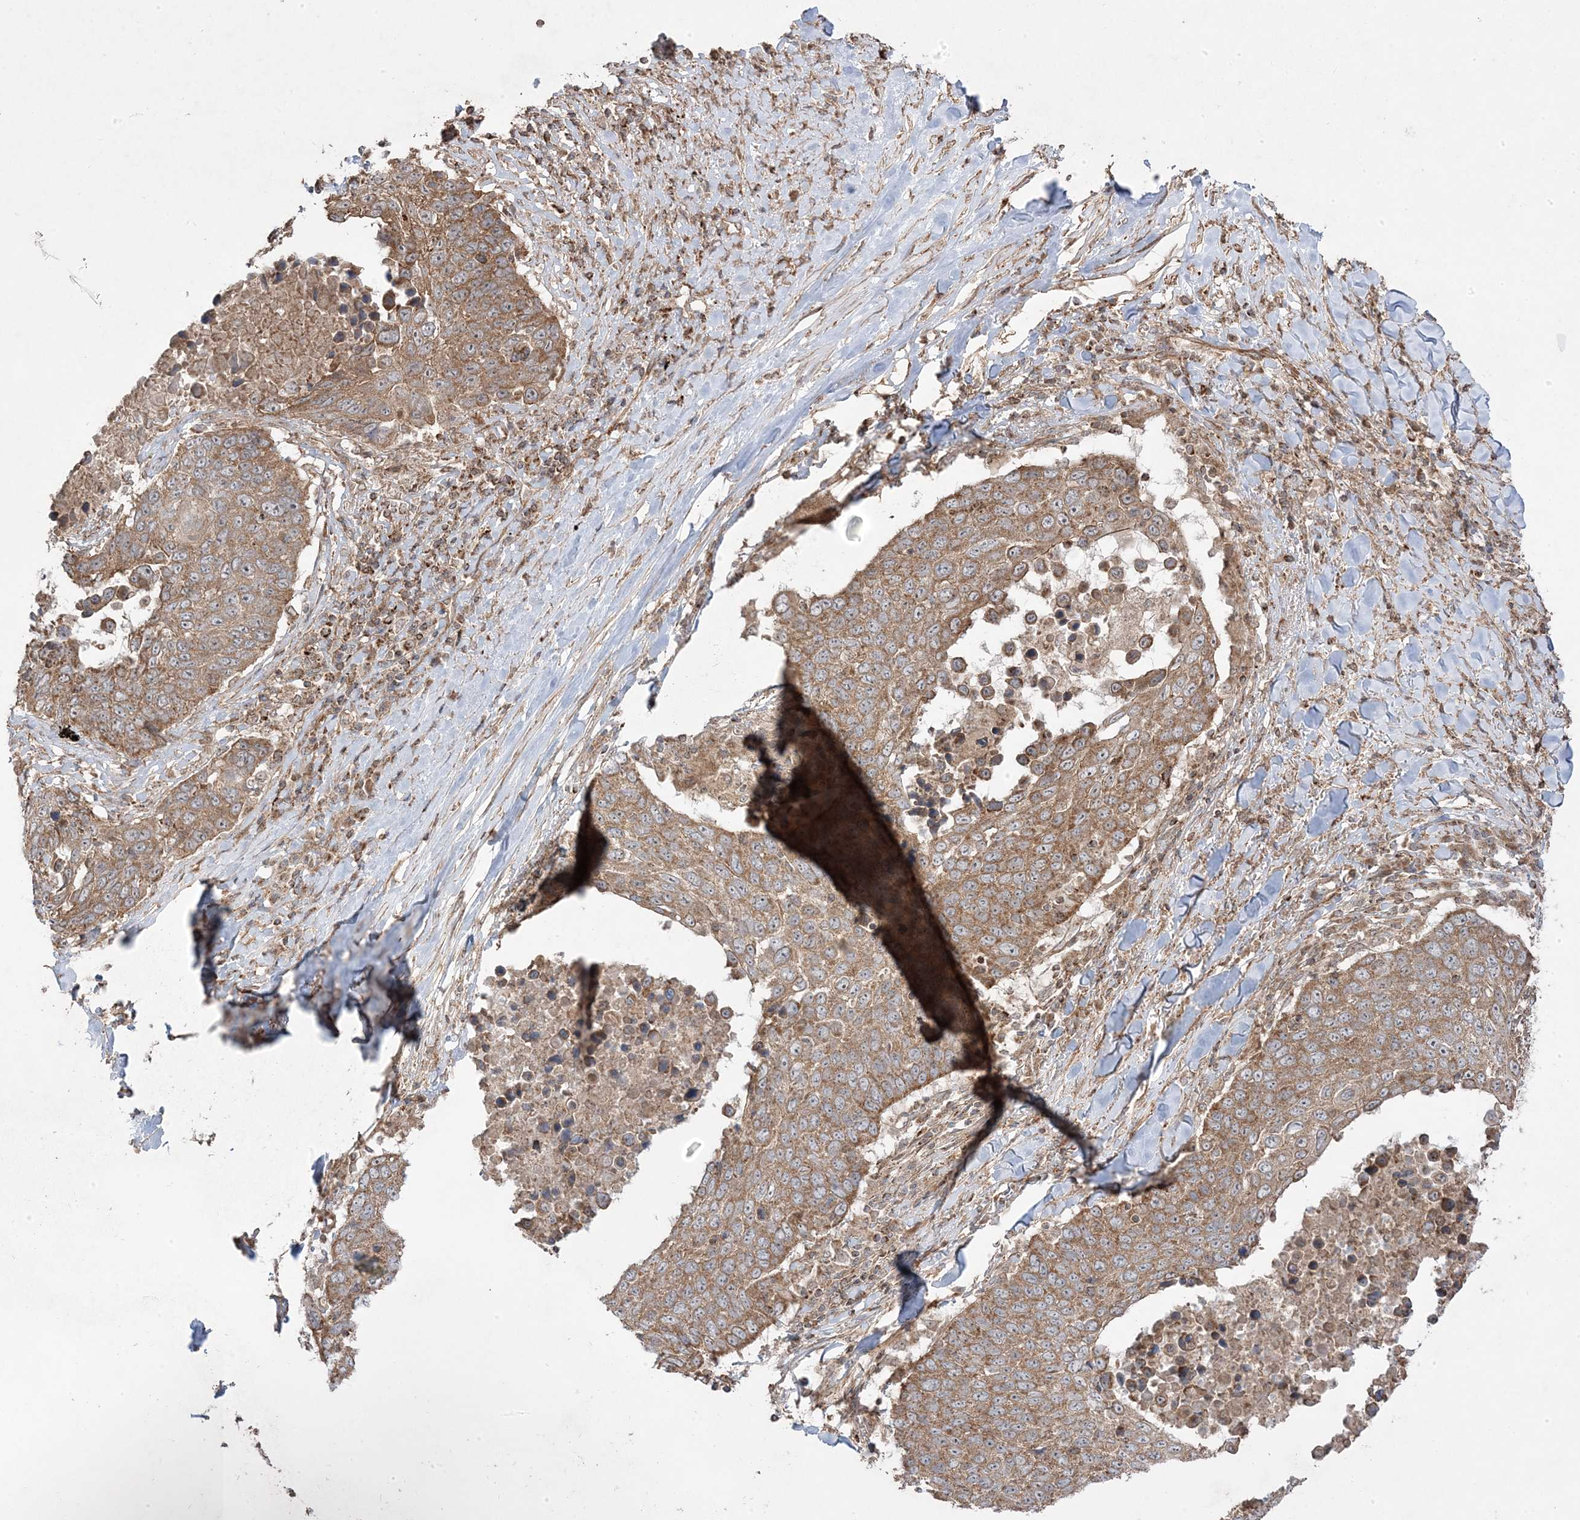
{"staining": {"intensity": "moderate", "quantity": ">75%", "location": "cytoplasmic/membranous"}, "tissue": "lung cancer", "cell_type": "Tumor cells", "image_type": "cancer", "snomed": [{"axis": "morphology", "description": "Squamous cell carcinoma, NOS"}, {"axis": "topography", "description": "Lung"}], "caption": "This is an image of immunohistochemistry staining of squamous cell carcinoma (lung), which shows moderate positivity in the cytoplasmic/membranous of tumor cells.", "gene": "CLUAP1", "patient": {"sex": "male", "age": 66}}